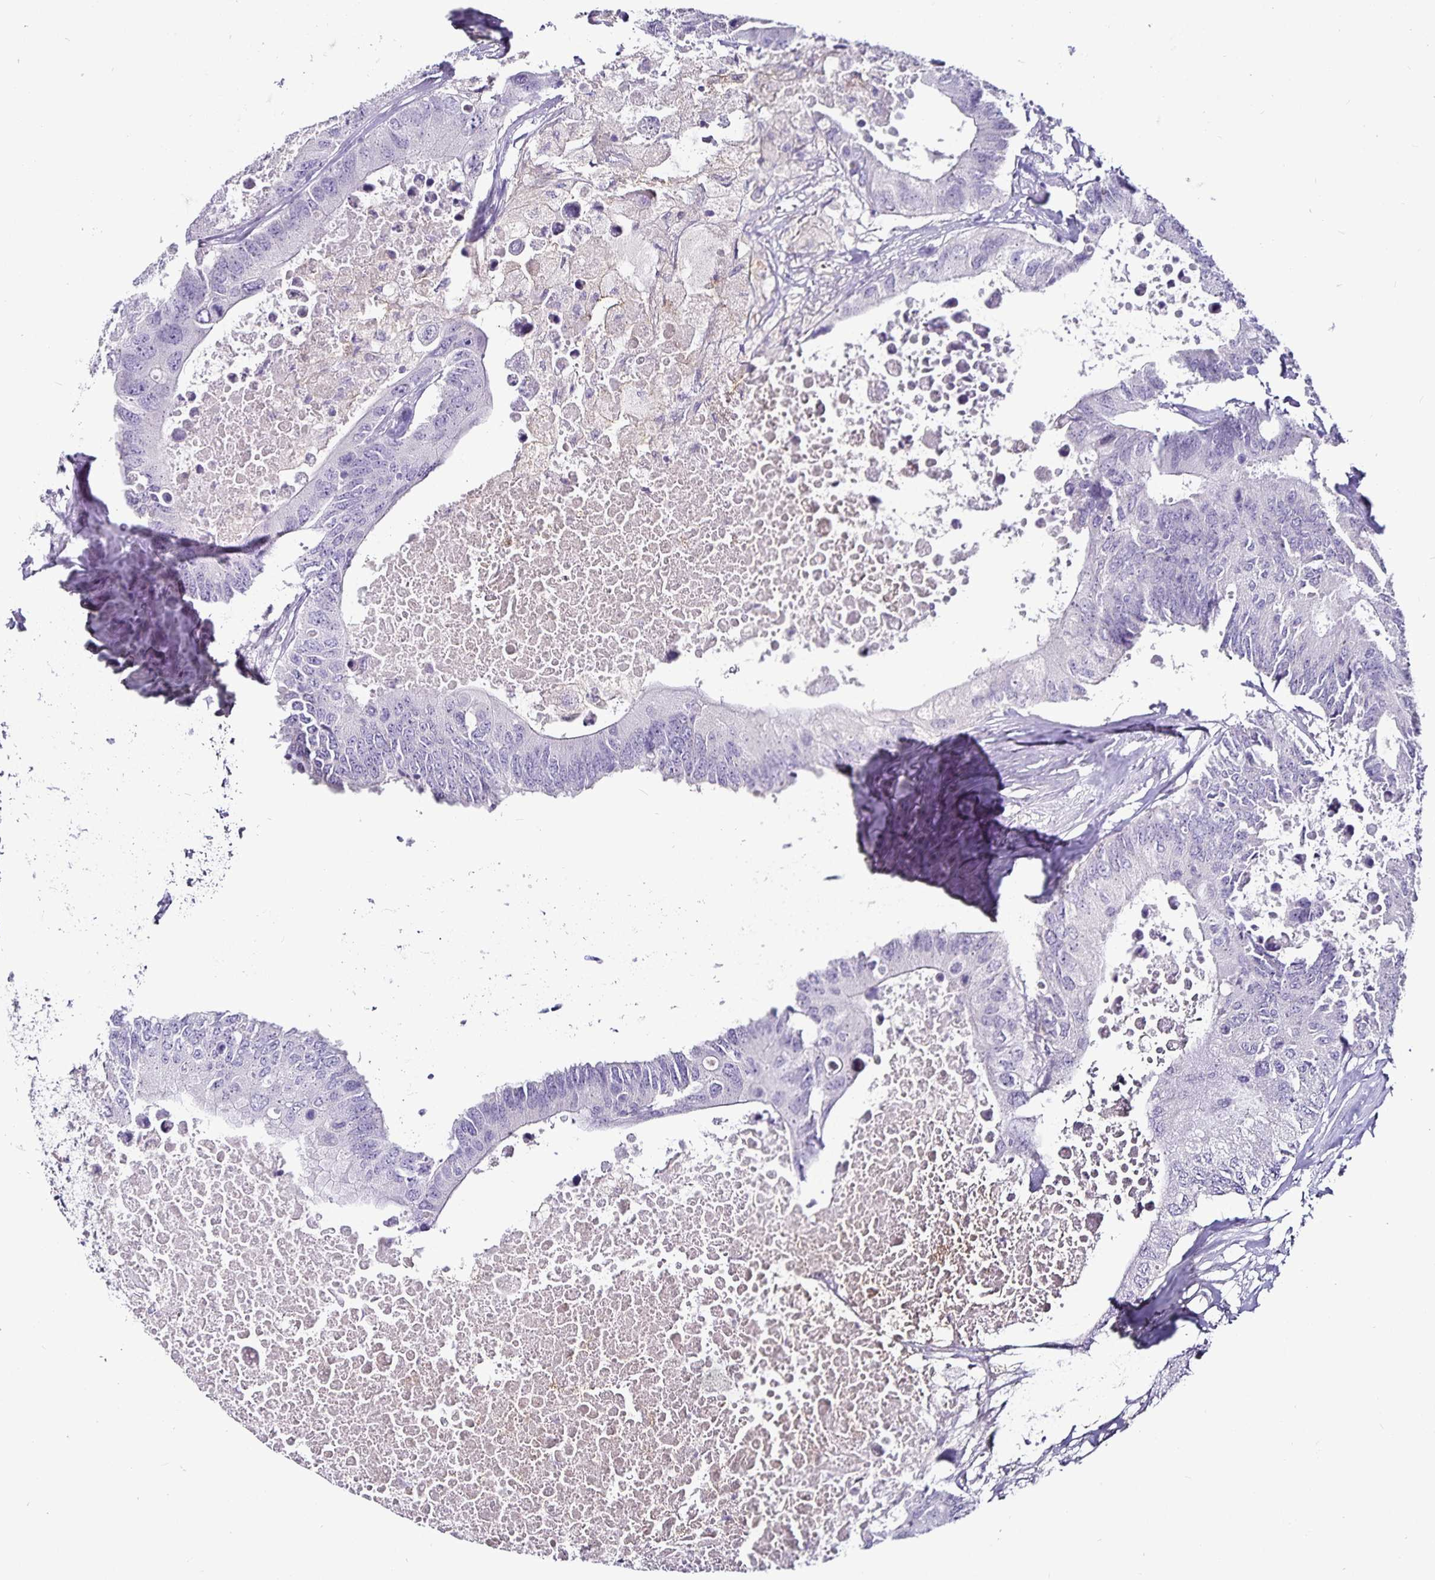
{"staining": {"intensity": "negative", "quantity": "none", "location": "none"}, "tissue": "colorectal cancer", "cell_type": "Tumor cells", "image_type": "cancer", "snomed": [{"axis": "morphology", "description": "Adenocarcinoma, NOS"}, {"axis": "topography", "description": "Colon"}], "caption": "The photomicrograph shows no significant expression in tumor cells of colorectal adenocarcinoma.", "gene": "CA12", "patient": {"sex": "male", "age": 71}}